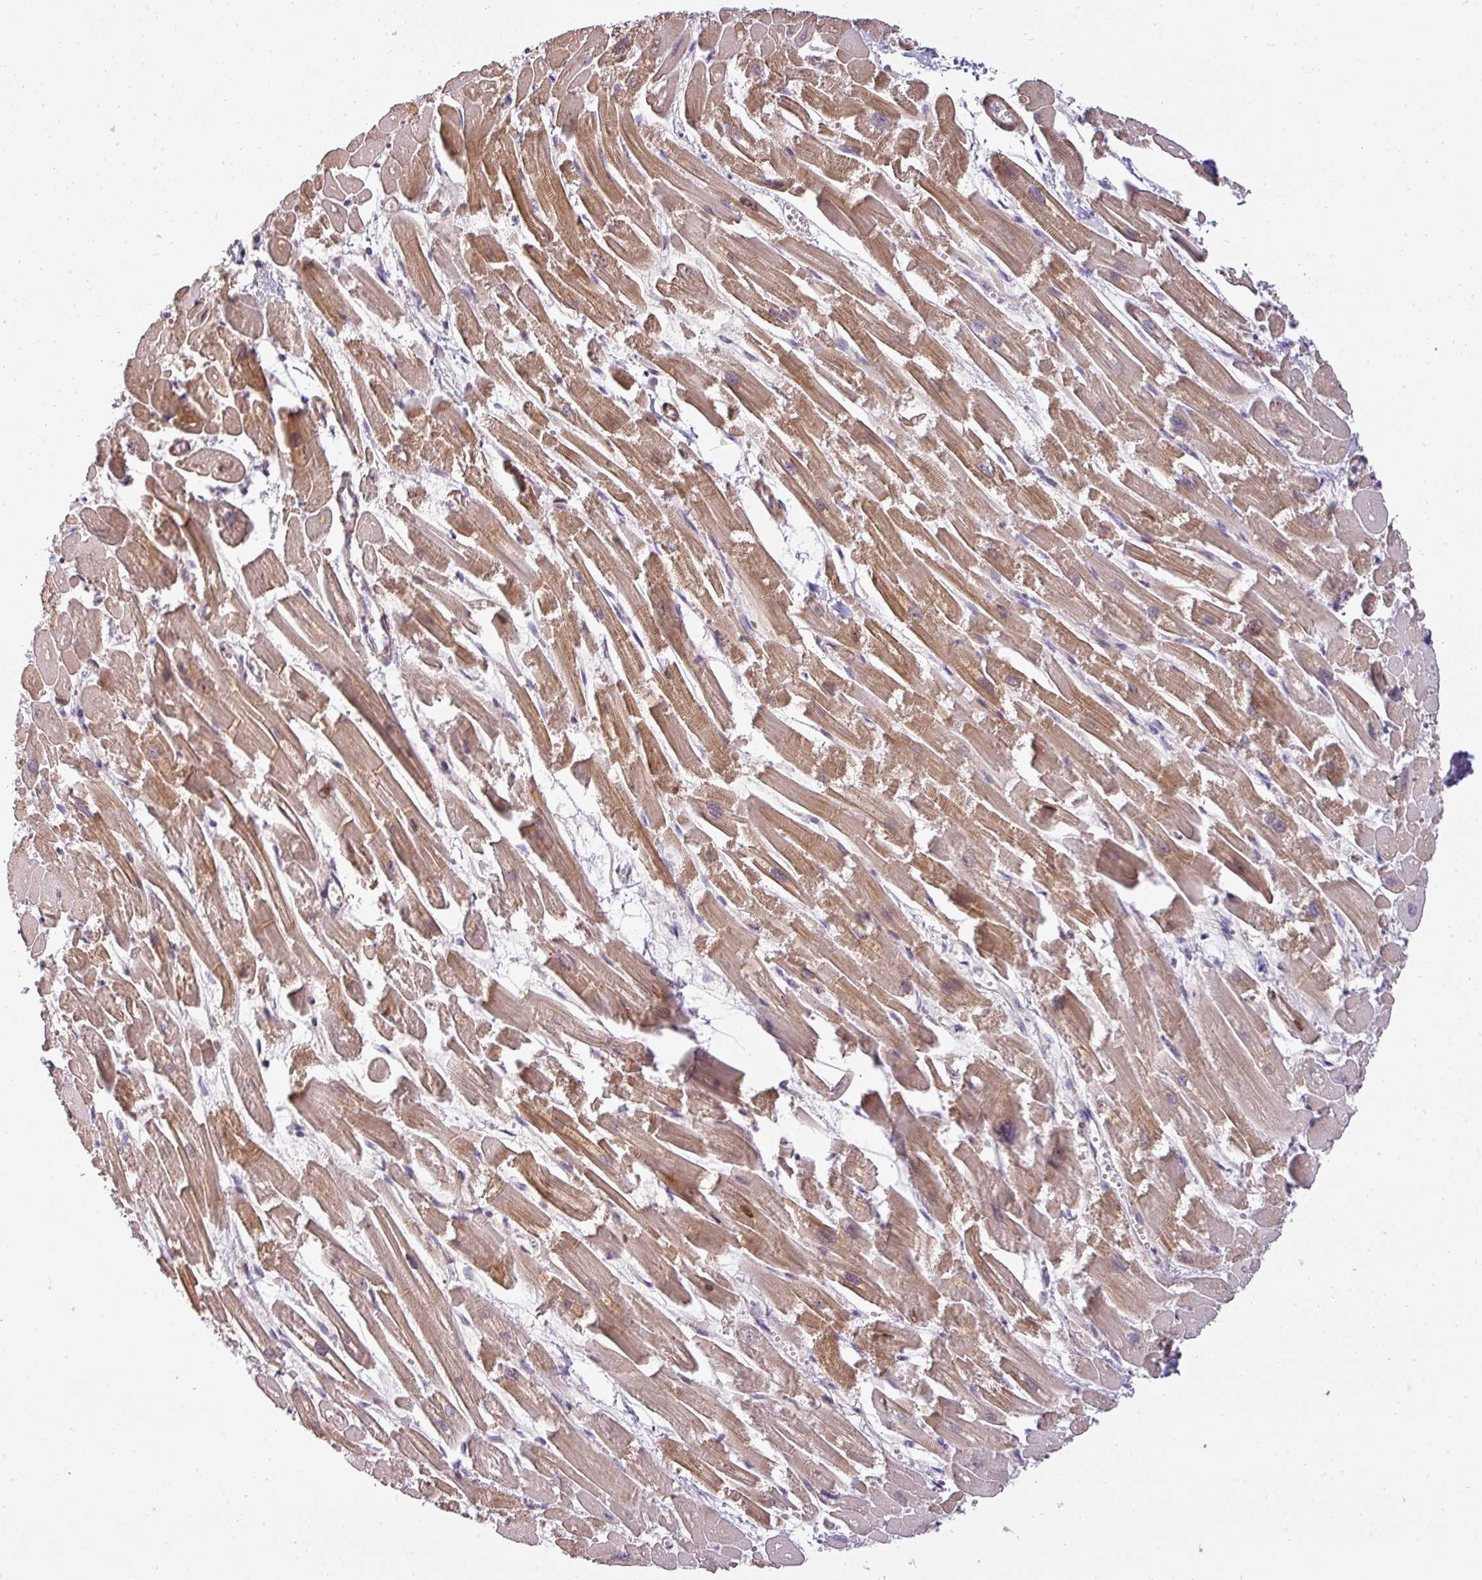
{"staining": {"intensity": "moderate", "quantity": ">75%", "location": "cytoplasmic/membranous"}, "tissue": "heart muscle", "cell_type": "Cardiomyocytes", "image_type": "normal", "snomed": [{"axis": "morphology", "description": "Normal tissue, NOS"}, {"axis": "topography", "description": "Heart"}], "caption": "Immunohistochemical staining of benign heart muscle exhibits moderate cytoplasmic/membranous protein staining in approximately >75% of cardiomyocytes. The protein of interest is shown in brown color, while the nuclei are stained blue.", "gene": "ZNF835", "patient": {"sex": "male", "age": 54}}